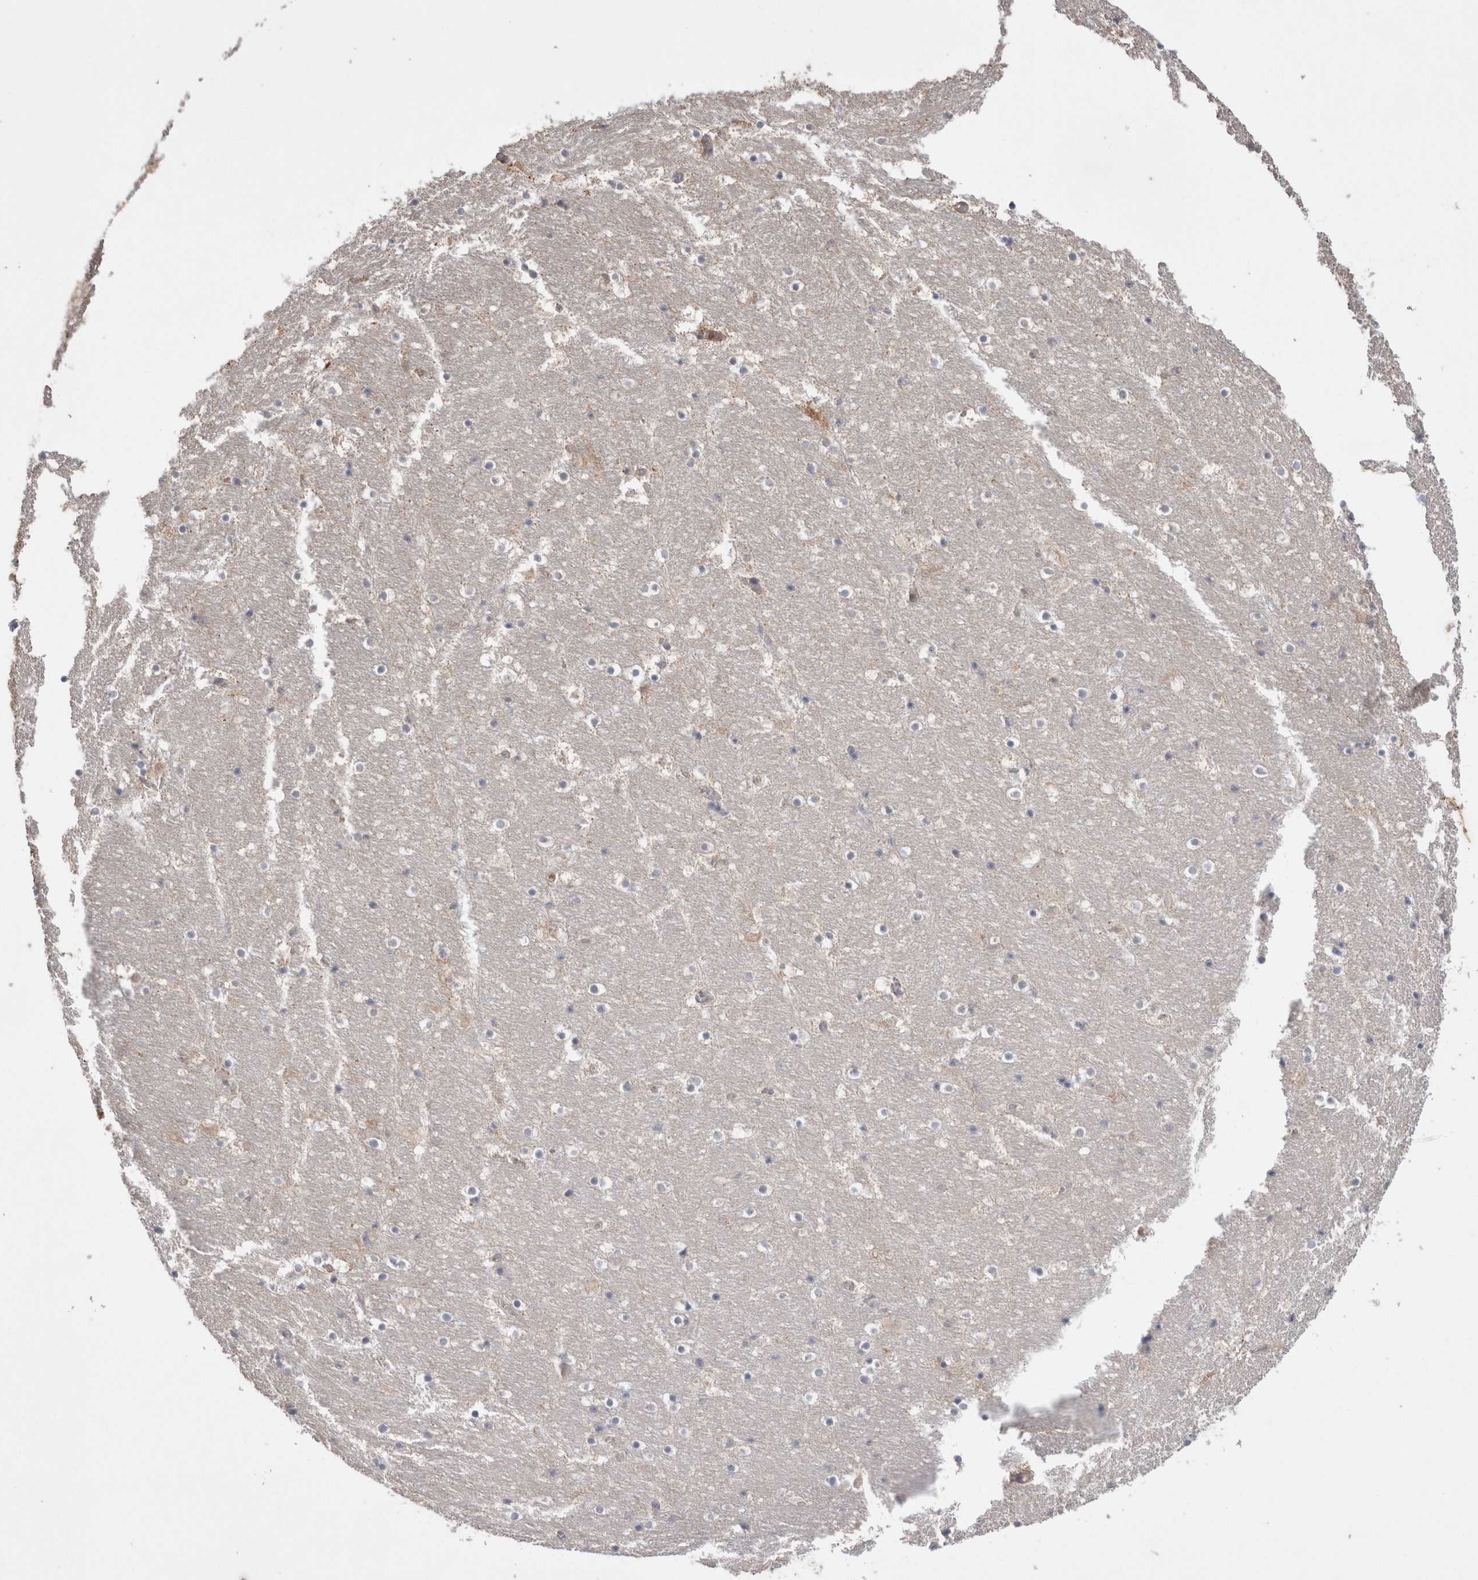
{"staining": {"intensity": "negative", "quantity": "none", "location": "none"}, "tissue": "hippocampus", "cell_type": "Glial cells", "image_type": "normal", "snomed": [{"axis": "morphology", "description": "Normal tissue, NOS"}, {"axis": "topography", "description": "Hippocampus"}], "caption": "Immunohistochemistry (IHC) of unremarkable hippocampus displays no positivity in glial cells.", "gene": "OTOR", "patient": {"sex": "male", "age": 45}}